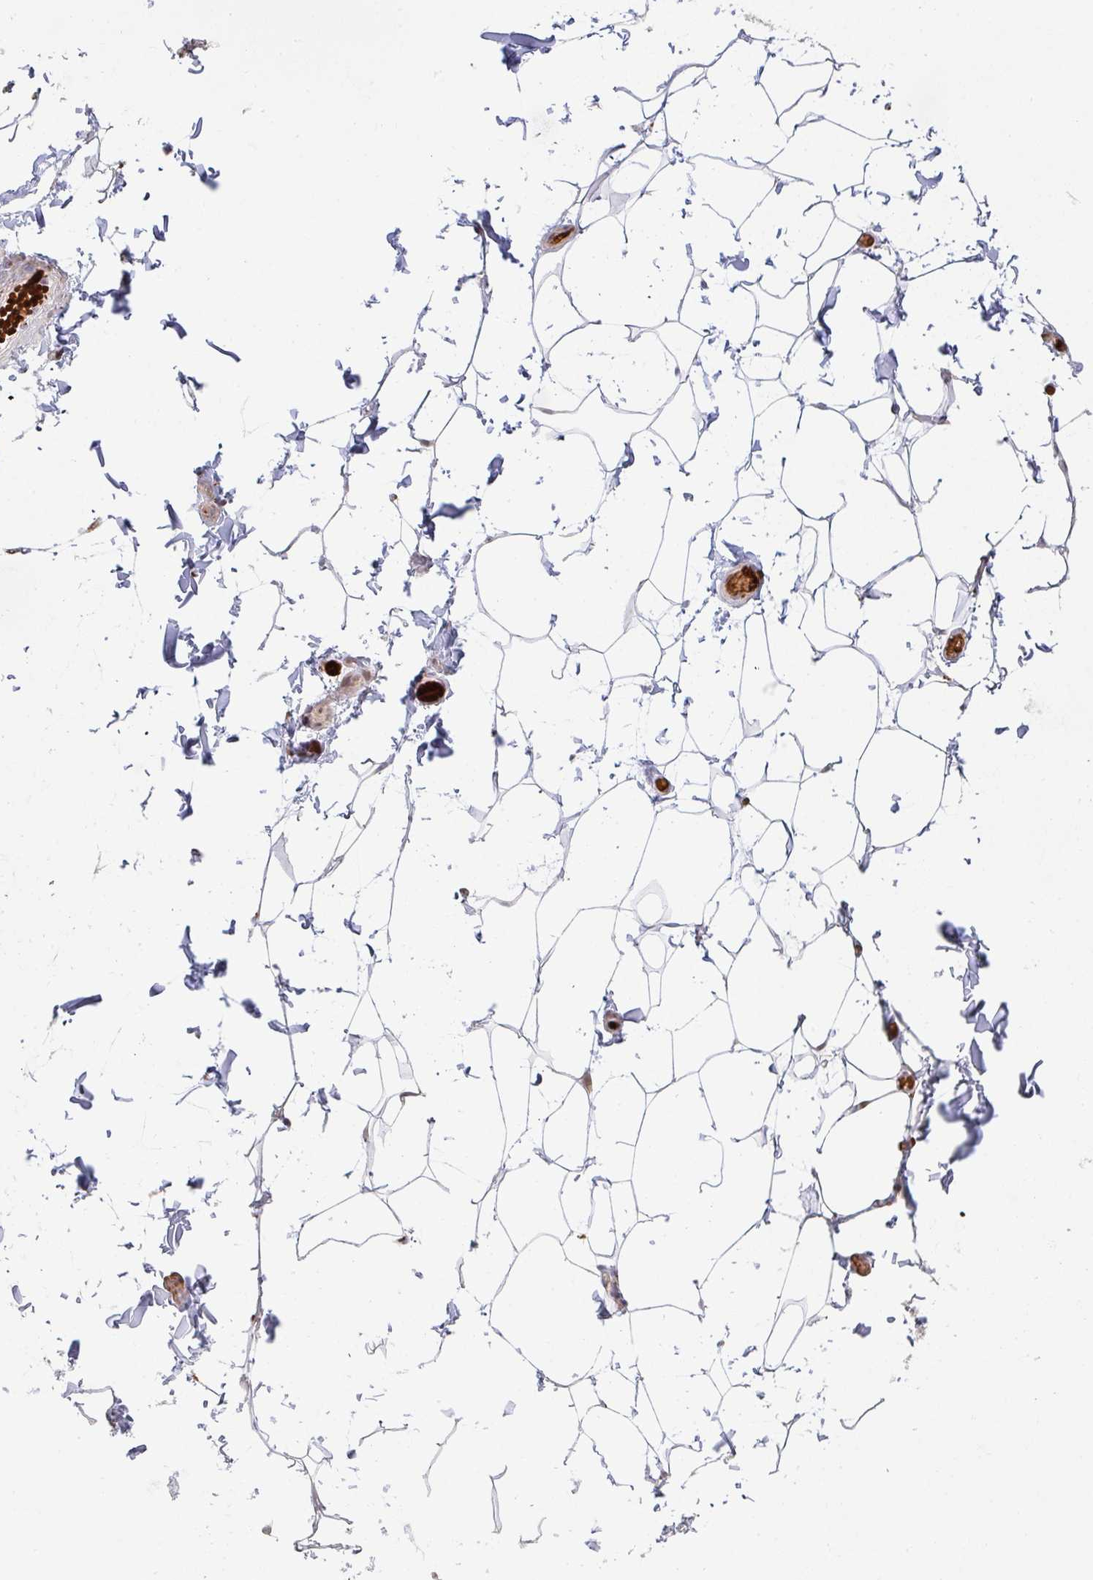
{"staining": {"intensity": "negative", "quantity": "none", "location": "none"}, "tissue": "adipose tissue", "cell_type": "Adipocytes", "image_type": "normal", "snomed": [{"axis": "morphology", "description": "Normal tissue, NOS"}, {"axis": "topography", "description": "Soft tissue"}, {"axis": "topography", "description": "Adipose tissue"}, {"axis": "topography", "description": "Vascular tissue"}, {"axis": "topography", "description": "Peripheral nerve tissue"}], "caption": "Photomicrograph shows no protein expression in adipocytes of normal adipose tissue.", "gene": "ZNF526", "patient": {"sex": "male", "age": 29}}